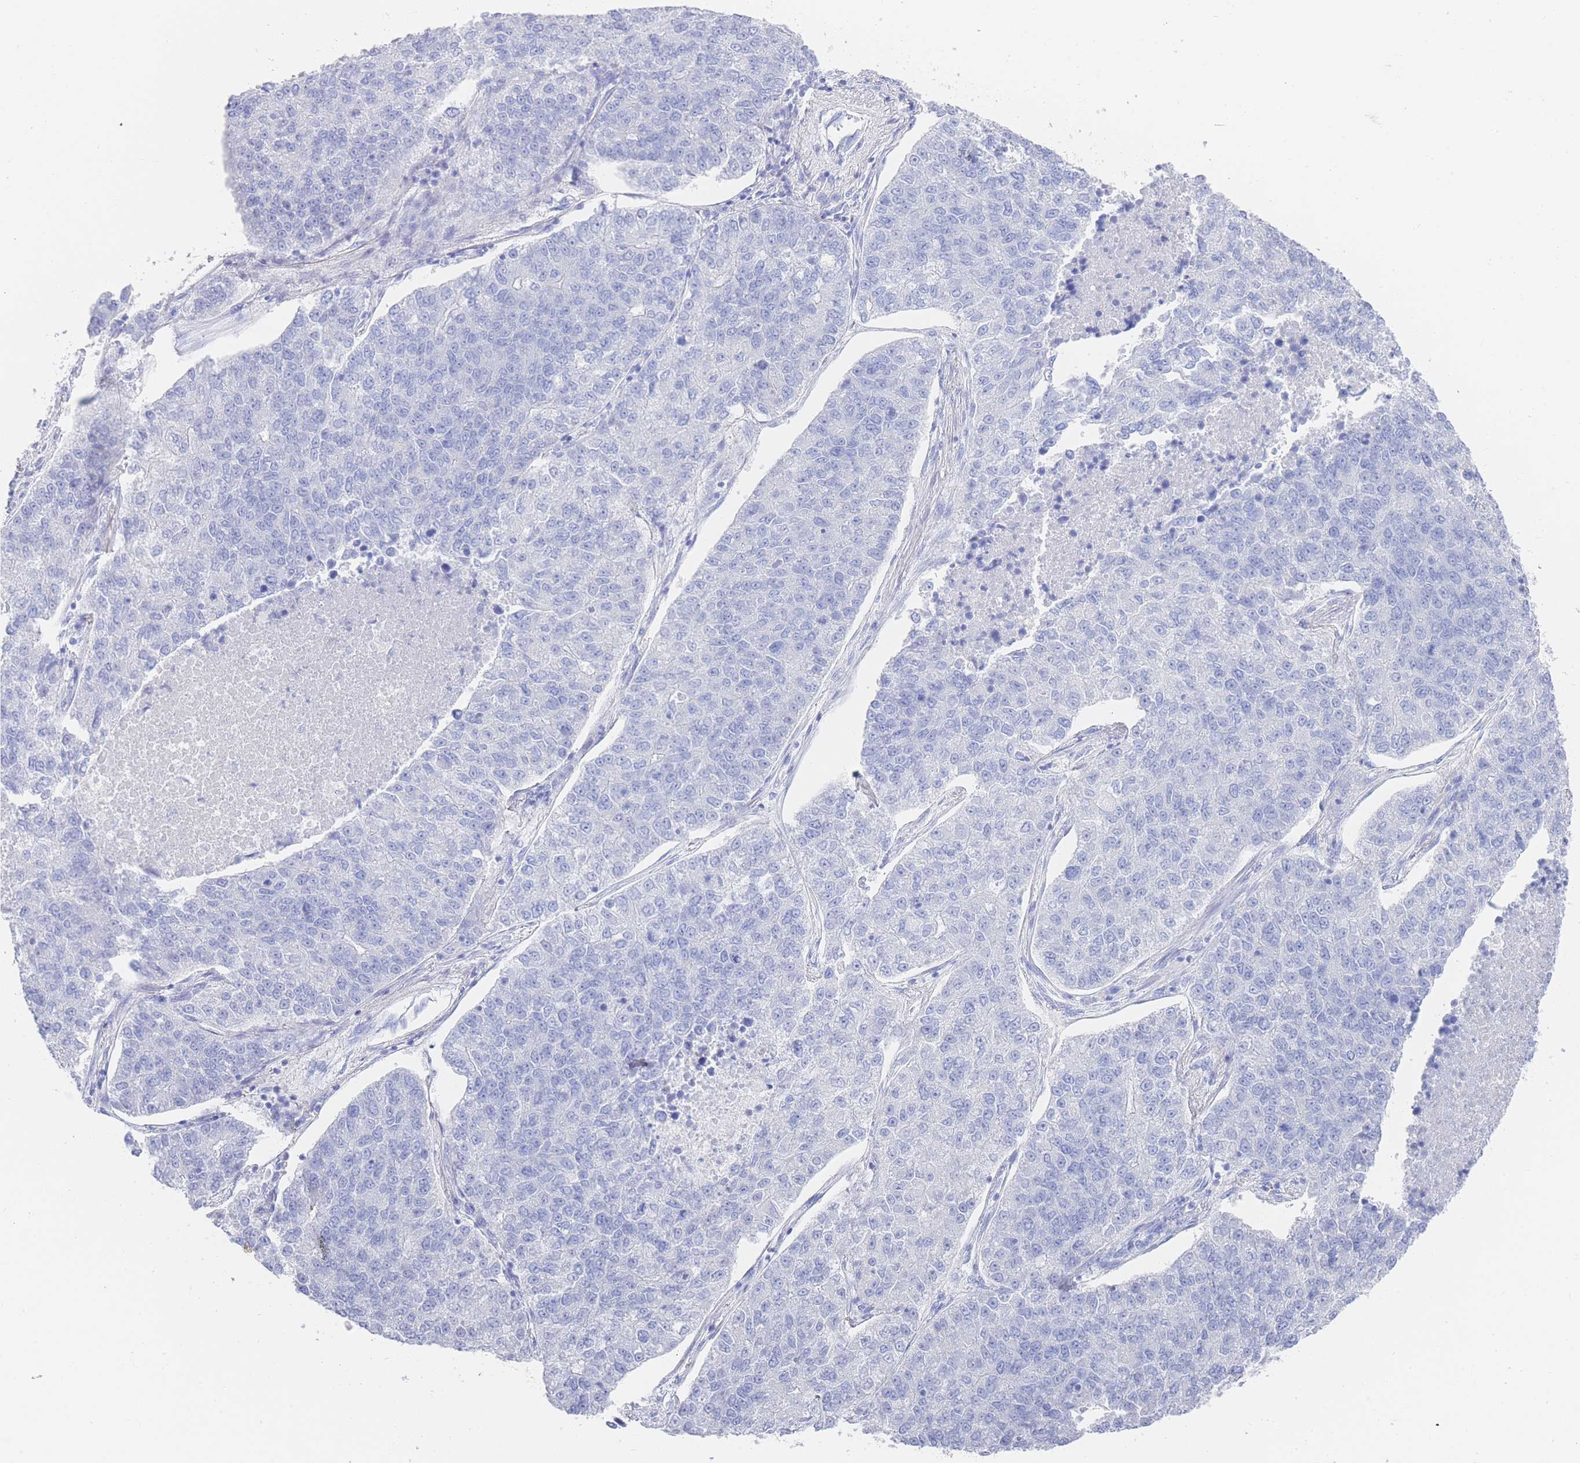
{"staining": {"intensity": "negative", "quantity": "none", "location": "none"}, "tissue": "lung cancer", "cell_type": "Tumor cells", "image_type": "cancer", "snomed": [{"axis": "morphology", "description": "Adenocarcinoma, NOS"}, {"axis": "topography", "description": "Lung"}], "caption": "Immunohistochemistry of adenocarcinoma (lung) exhibits no staining in tumor cells.", "gene": "LRRC37A", "patient": {"sex": "male", "age": 49}}